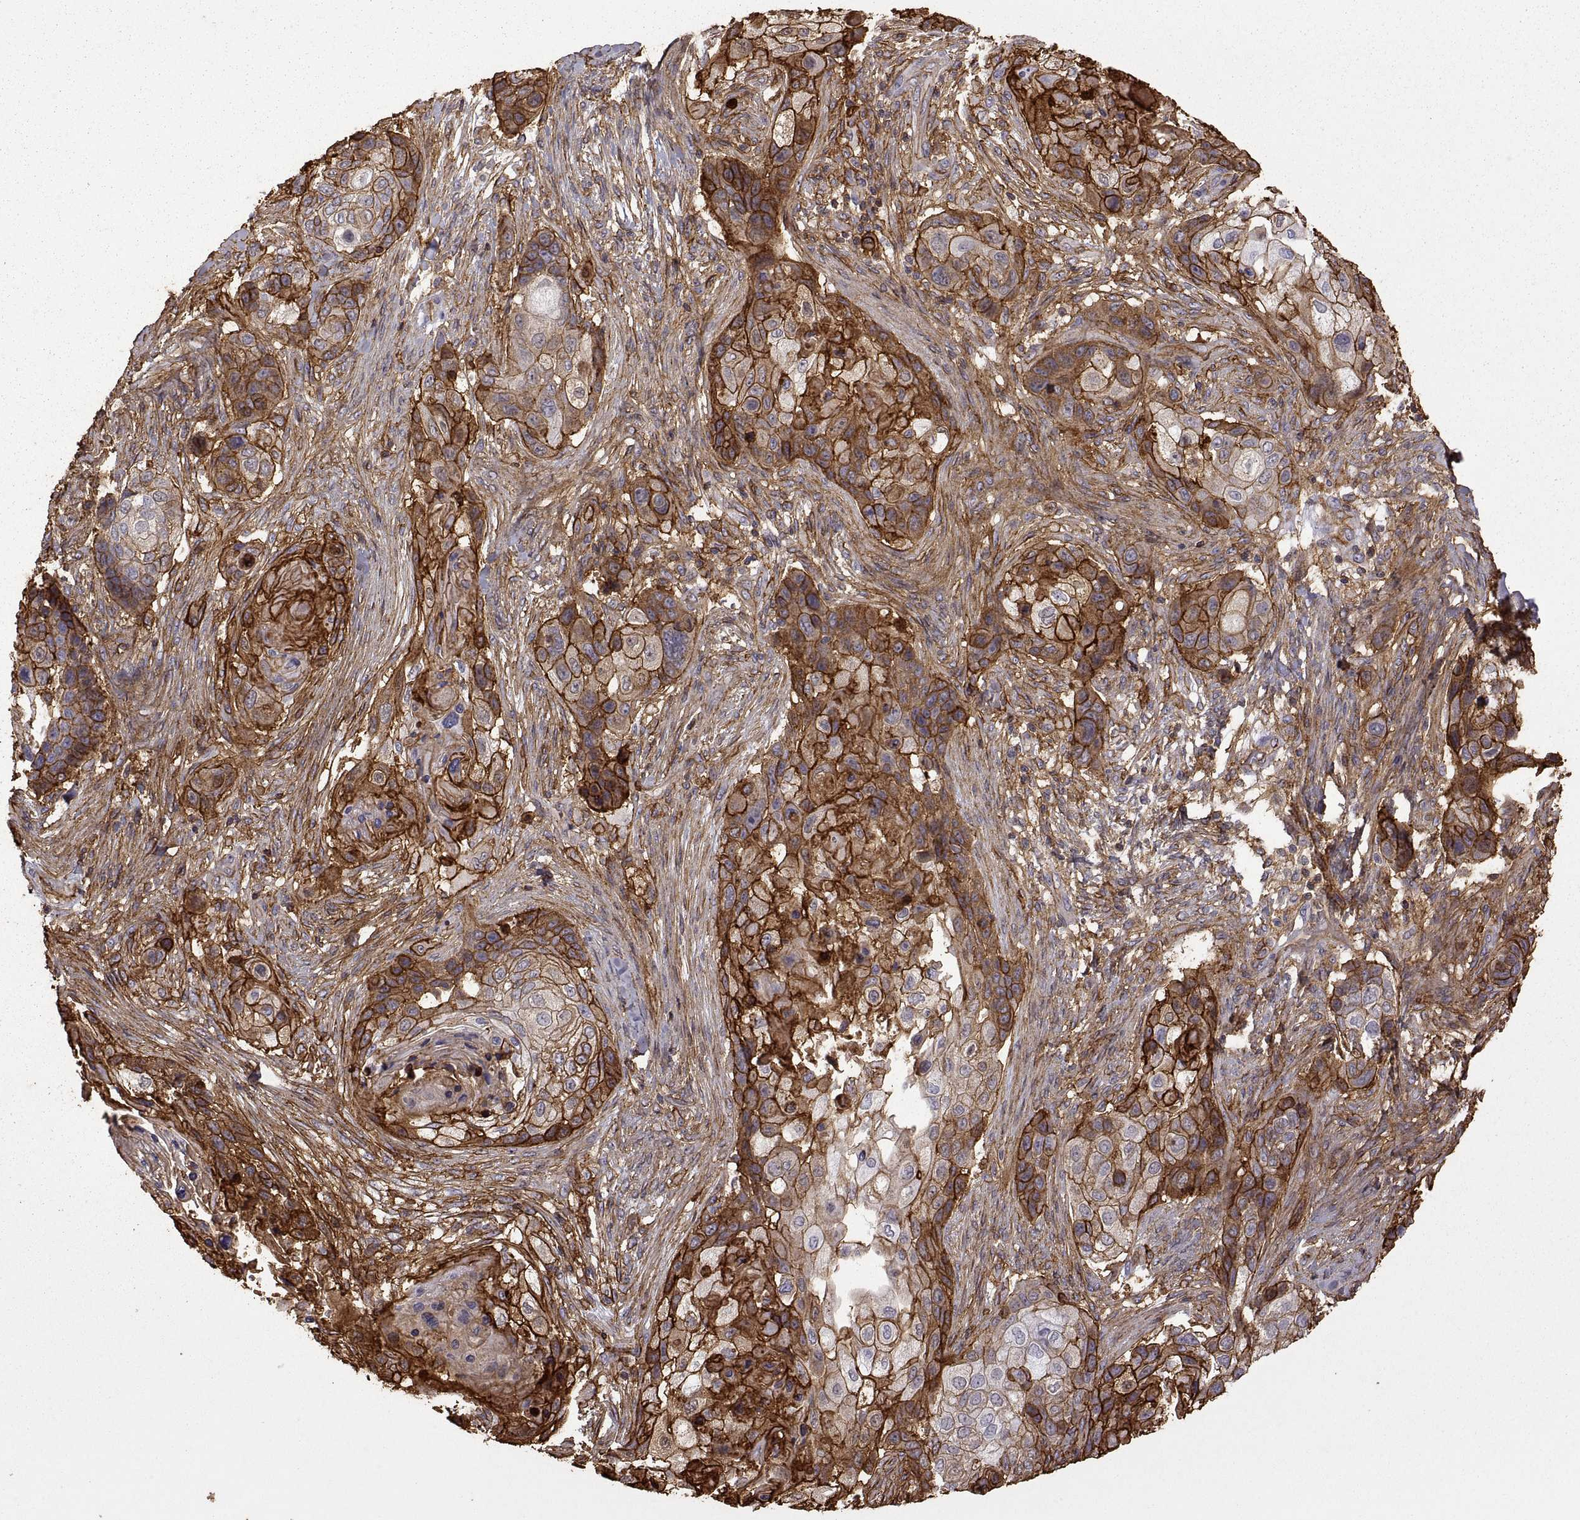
{"staining": {"intensity": "strong", "quantity": ">75%", "location": "cytoplasmic/membranous"}, "tissue": "lung cancer", "cell_type": "Tumor cells", "image_type": "cancer", "snomed": [{"axis": "morphology", "description": "Squamous cell carcinoma, NOS"}, {"axis": "topography", "description": "Lung"}], "caption": "This is an image of immunohistochemistry staining of lung cancer (squamous cell carcinoma), which shows strong staining in the cytoplasmic/membranous of tumor cells.", "gene": "S100A10", "patient": {"sex": "male", "age": 69}}